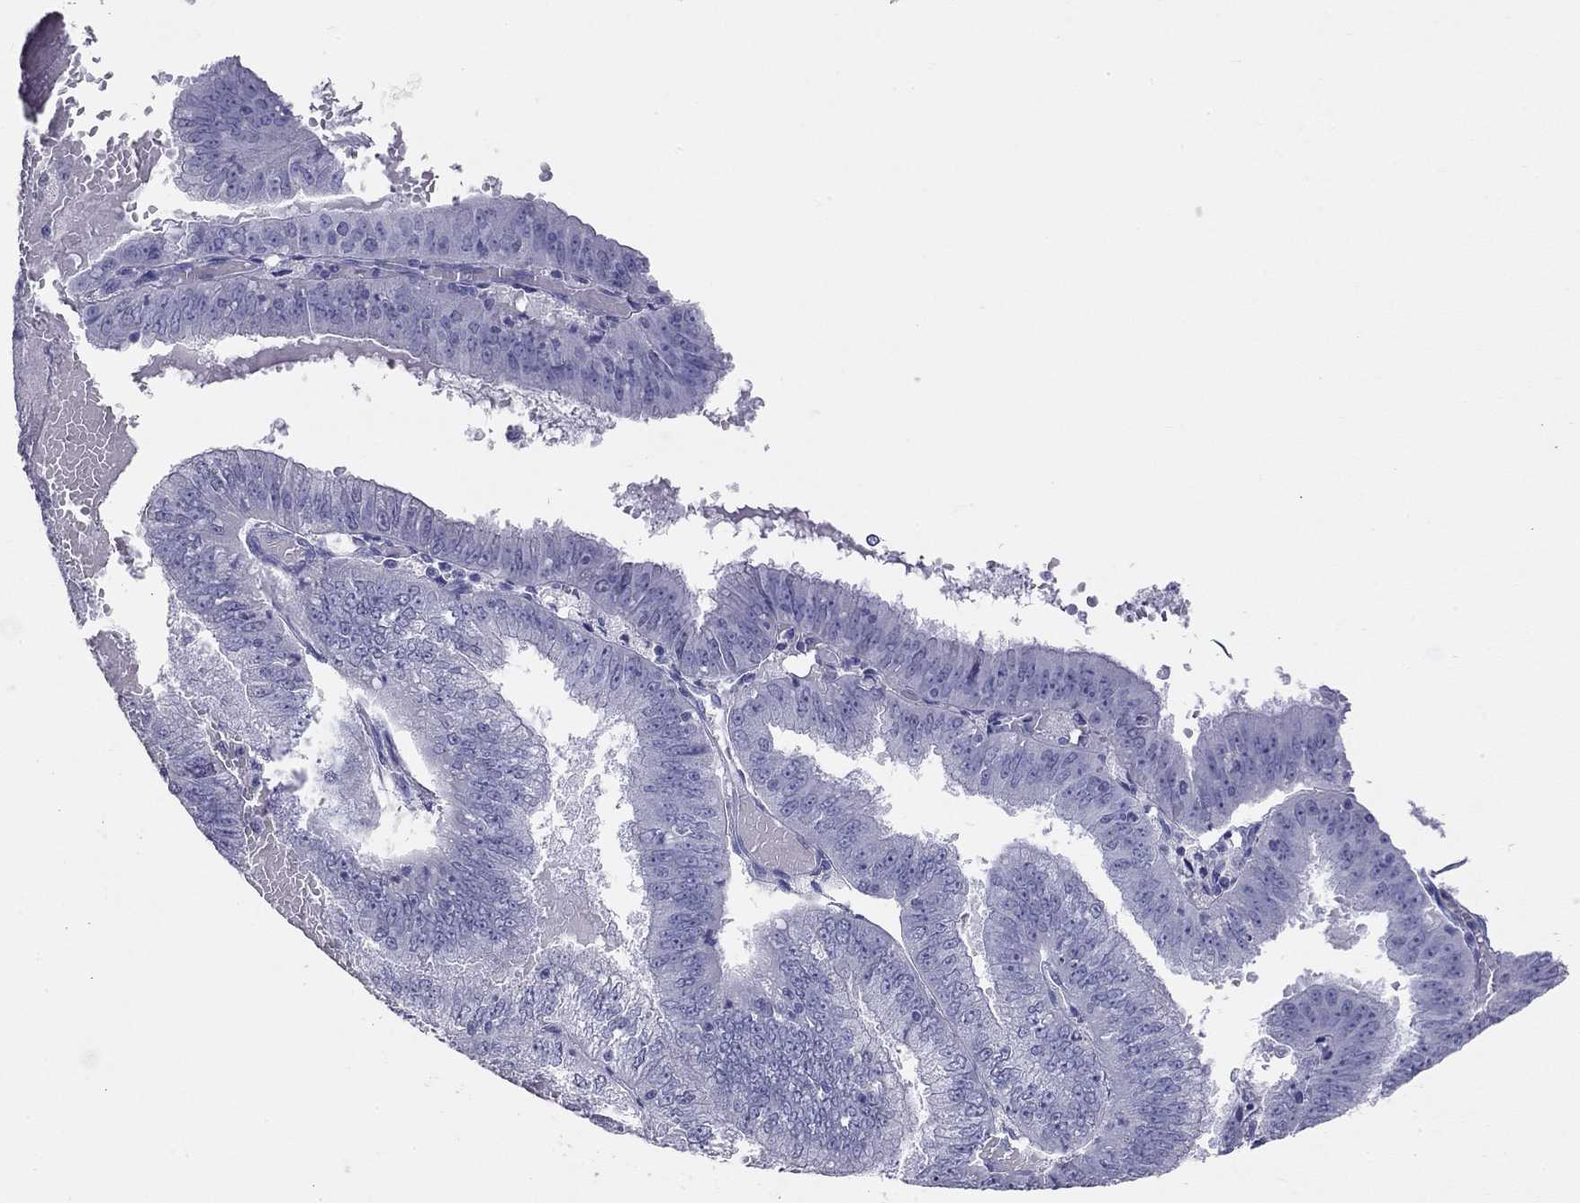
{"staining": {"intensity": "negative", "quantity": "none", "location": "none"}, "tissue": "endometrial cancer", "cell_type": "Tumor cells", "image_type": "cancer", "snomed": [{"axis": "morphology", "description": "Adenocarcinoma, NOS"}, {"axis": "topography", "description": "Endometrium"}], "caption": "The immunohistochemistry (IHC) micrograph has no significant positivity in tumor cells of endometrial cancer tissue. (DAB (3,3'-diaminobenzidine) IHC with hematoxylin counter stain).", "gene": "KLRG1", "patient": {"sex": "female", "age": 66}}